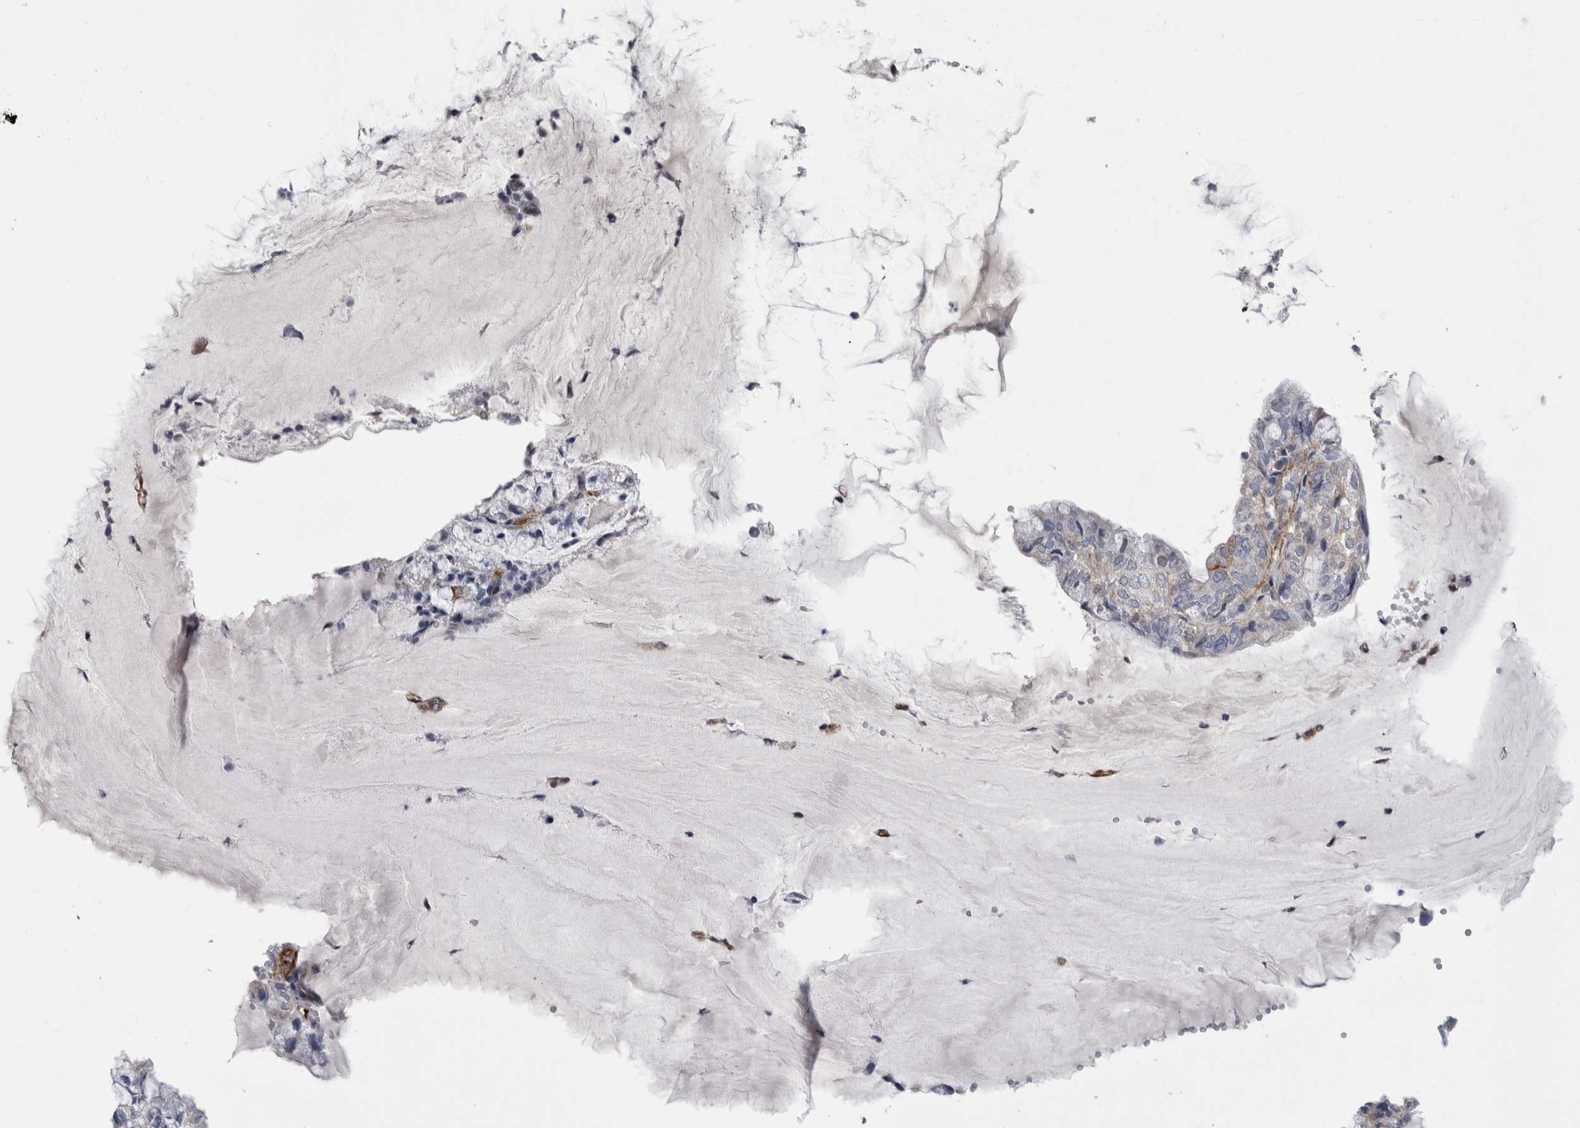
{"staining": {"intensity": "negative", "quantity": "none", "location": "none"}, "tissue": "endometrial cancer", "cell_type": "Tumor cells", "image_type": "cancer", "snomed": [{"axis": "morphology", "description": "Adenocarcinoma, NOS"}, {"axis": "topography", "description": "Endometrium"}], "caption": "Protein analysis of endometrial cancer exhibits no significant positivity in tumor cells.", "gene": "ACOT7", "patient": {"sex": "female", "age": 81}}